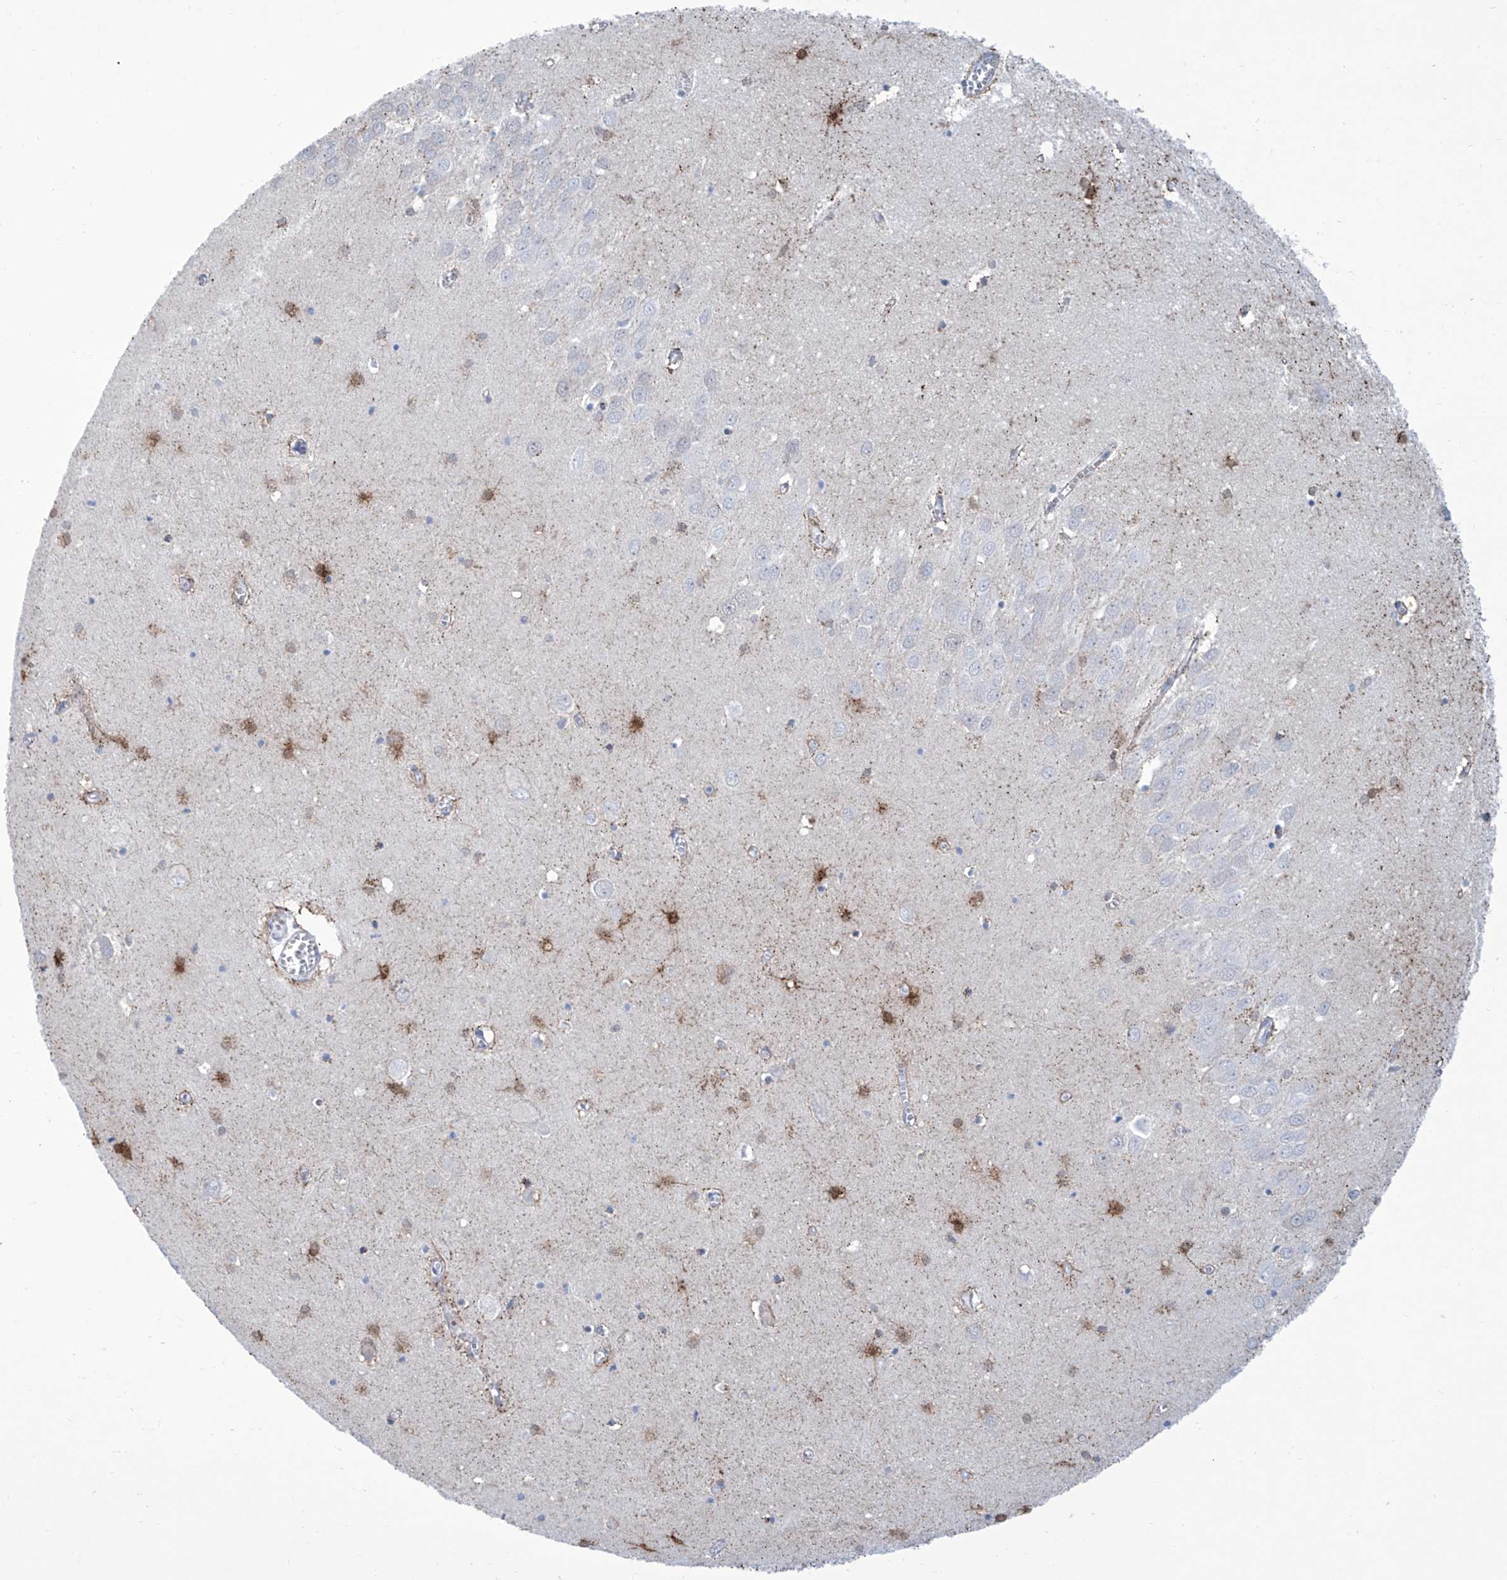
{"staining": {"intensity": "strong", "quantity": "25%-75%", "location": "cytoplasmic/membranous"}, "tissue": "hippocampus", "cell_type": "Glial cells", "image_type": "normal", "snomed": [{"axis": "morphology", "description": "Normal tissue, NOS"}, {"axis": "topography", "description": "Hippocampus"}], "caption": "About 25%-75% of glial cells in benign hippocampus exhibit strong cytoplasmic/membranous protein staining as visualized by brown immunohistochemical staining.", "gene": "ALDH6A1", "patient": {"sex": "male", "age": 70}}